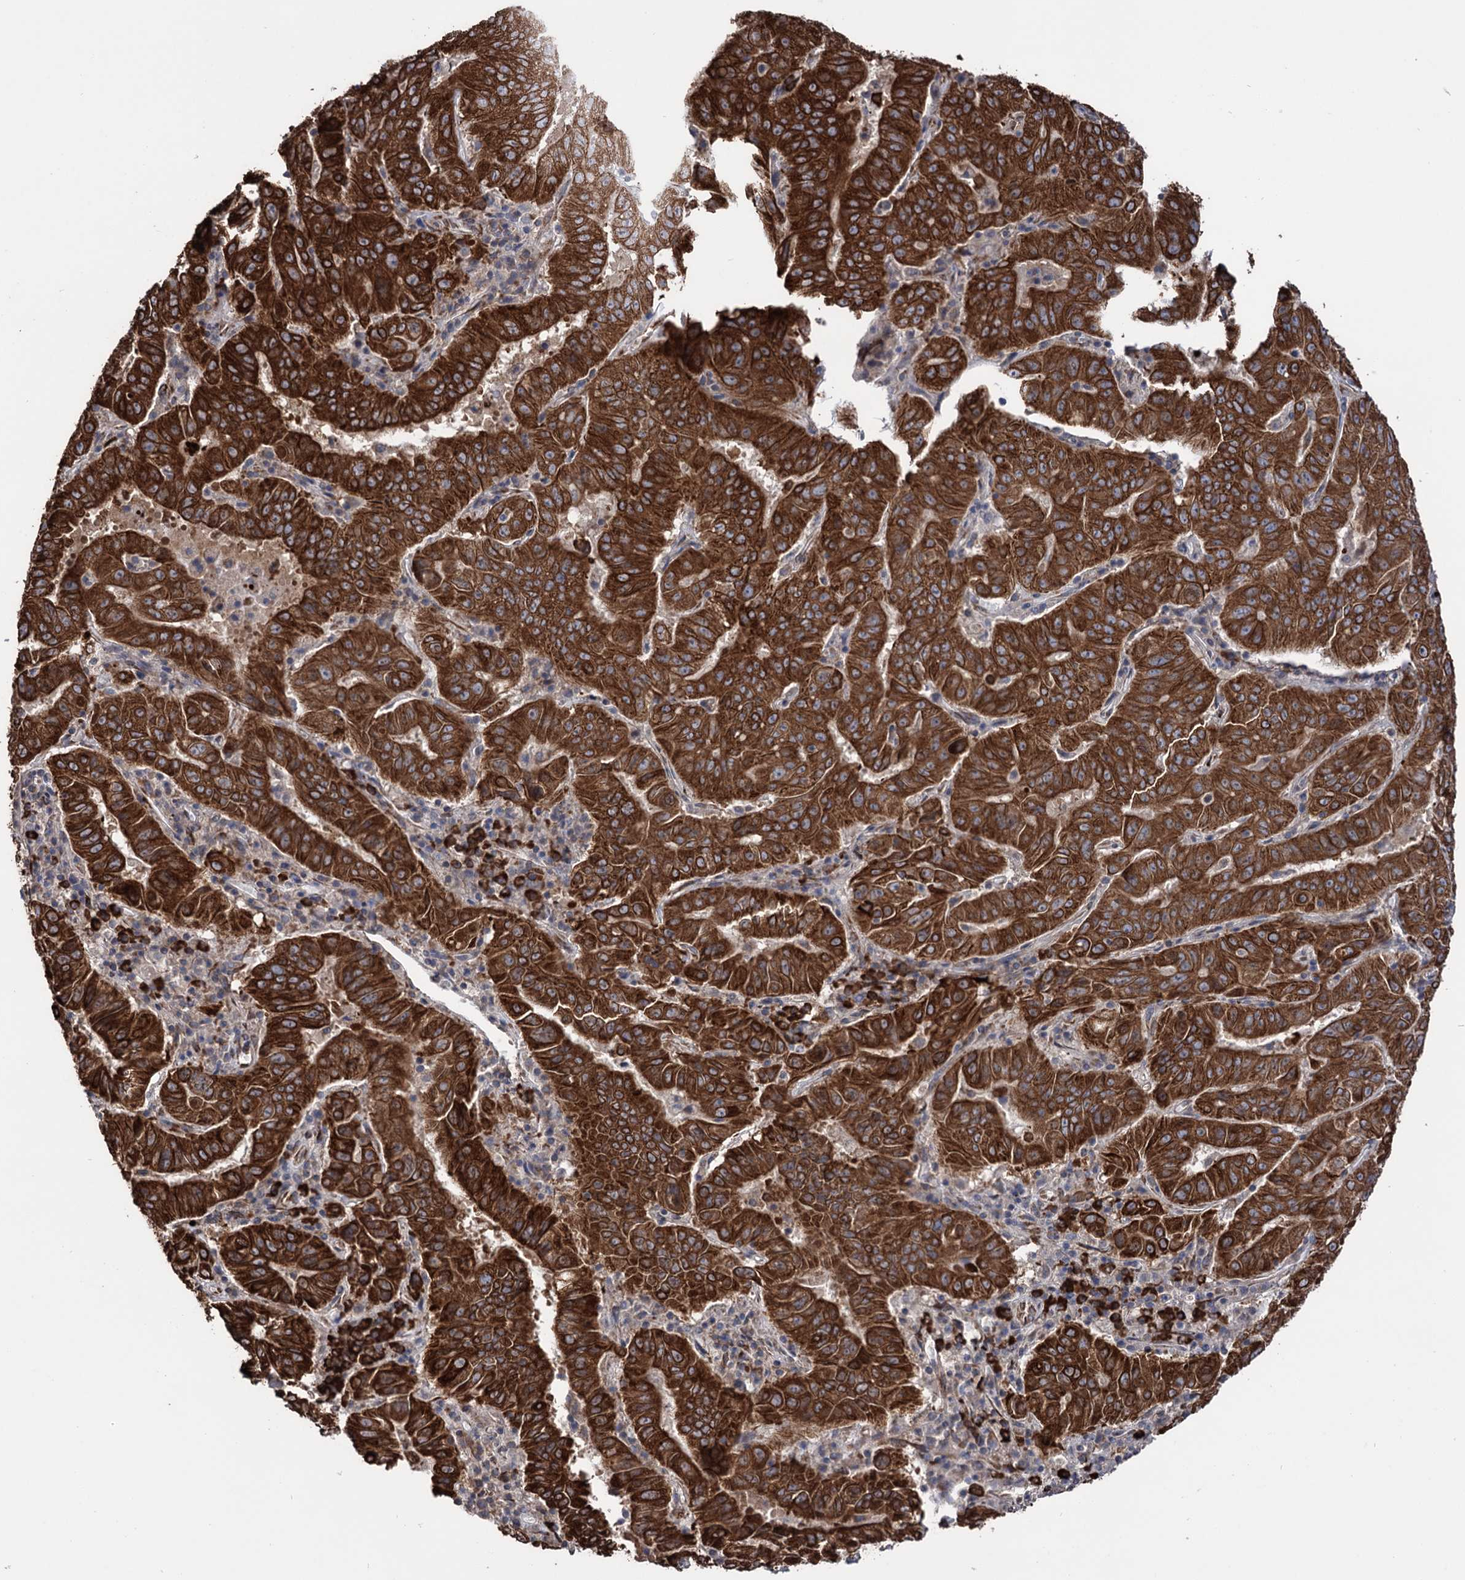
{"staining": {"intensity": "strong", "quantity": ">75%", "location": "cytoplasmic/membranous"}, "tissue": "pancreatic cancer", "cell_type": "Tumor cells", "image_type": "cancer", "snomed": [{"axis": "morphology", "description": "Adenocarcinoma, NOS"}, {"axis": "topography", "description": "Pancreas"}], "caption": "Human pancreatic cancer (adenocarcinoma) stained with a brown dye displays strong cytoplasmic/membranous positive expression in approximately >75% of tumor cells.", "gene": "CDAN1", "patient": {"sex": "male", "age": 63}}